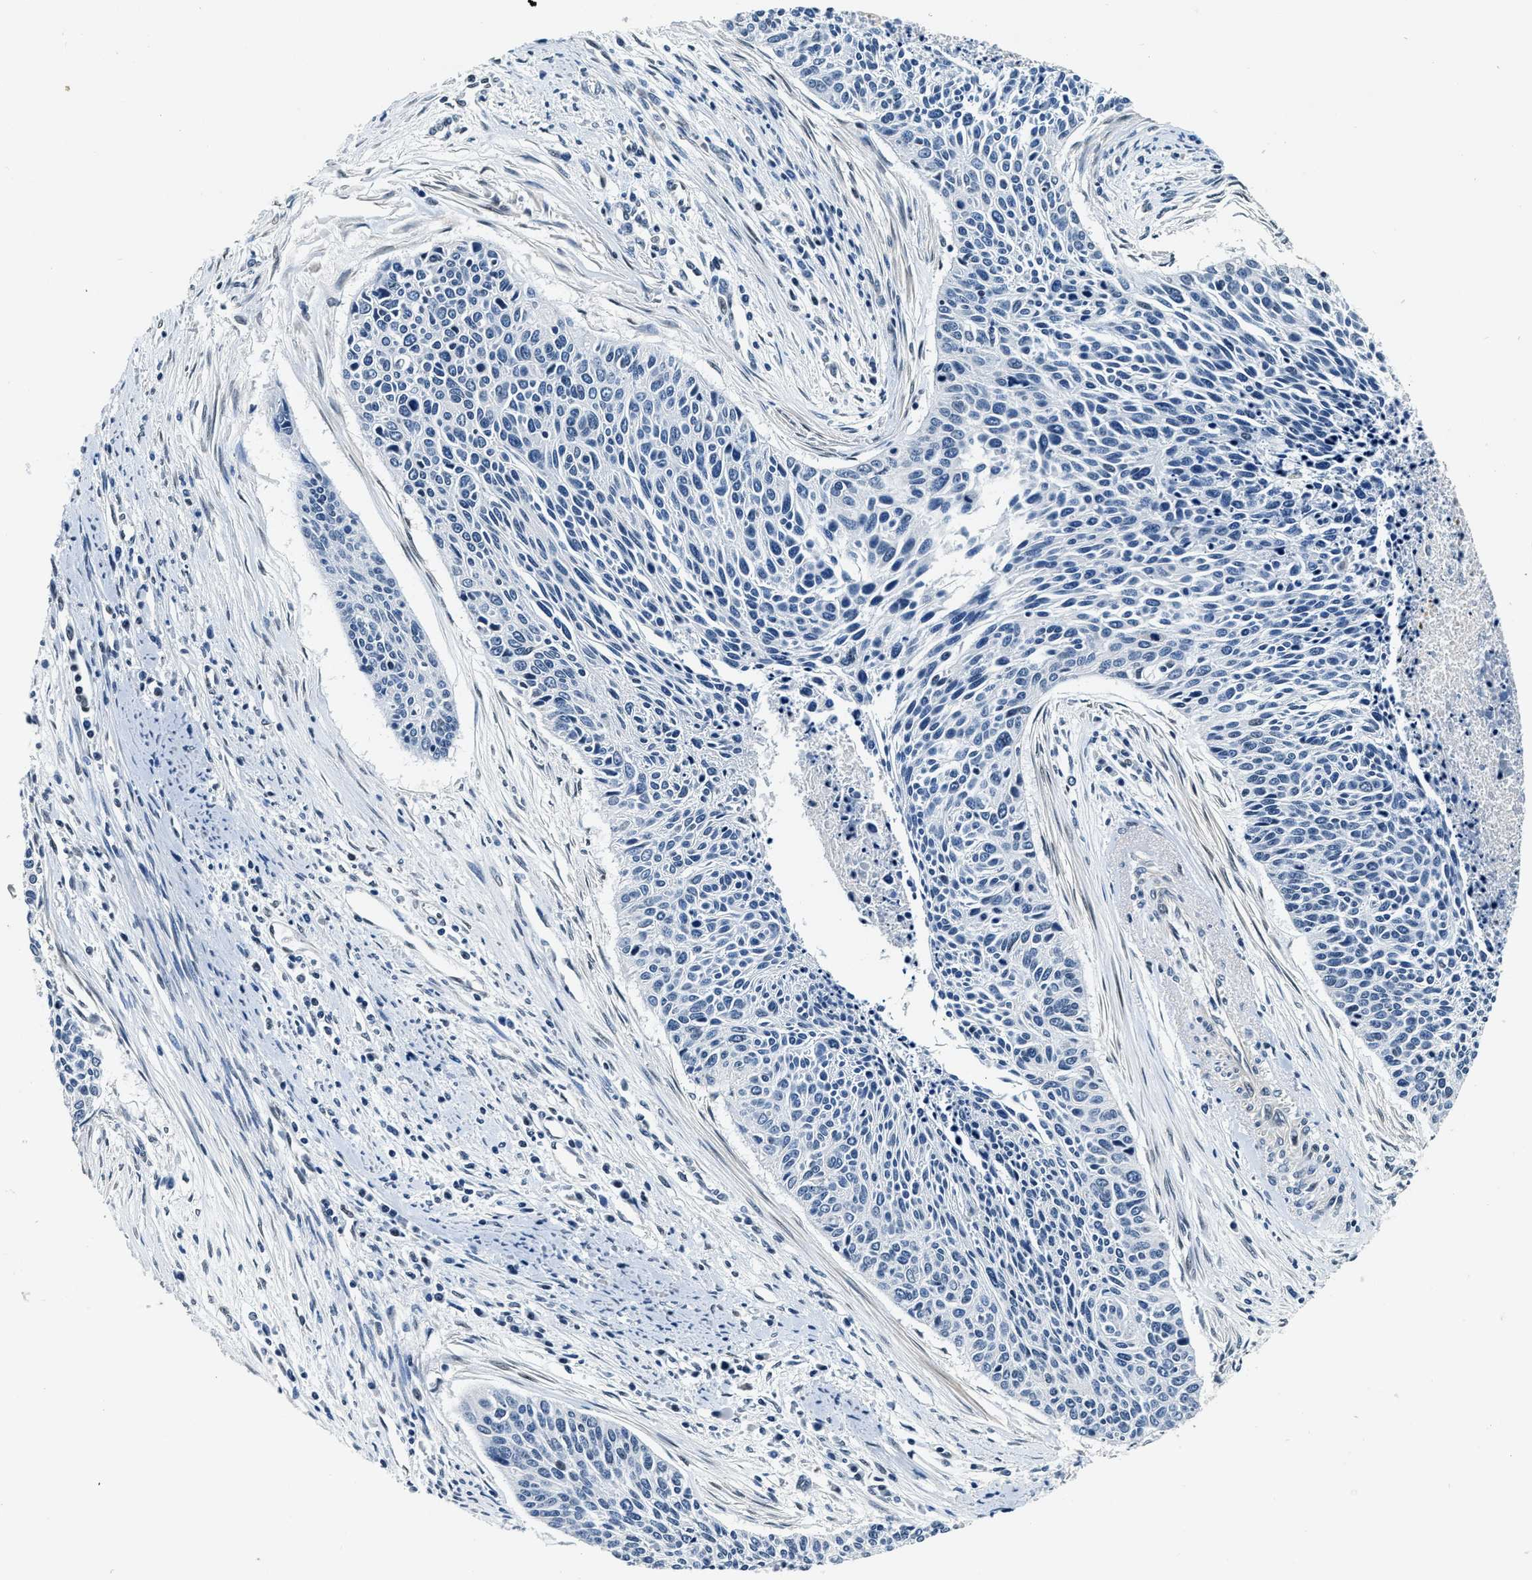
{"staining": {"intensity": "negative", "quantity": "none", "location": "none"}, "tissue": "cervical cancer", "cell_type": "Tumor cells", "image_type": "cancer", "snomed": [{"axis": "morphology", "description": "Squamous cell carcinoma, NOS"}, {"axis": "topography", "description": "Cervix"}], "caption": "Photomicrograph shows no significant protein positivity in tumor cells of cervical cancer (squamous cell carcinoma). (Stains: DAB immunohistochemistry (IHC) with hematoxylin counter stain, Microscopy: brightfield microscopy at high magnification).", "gene": "ZC3HC1", "patient": {"sex": "female", "age": 55}}